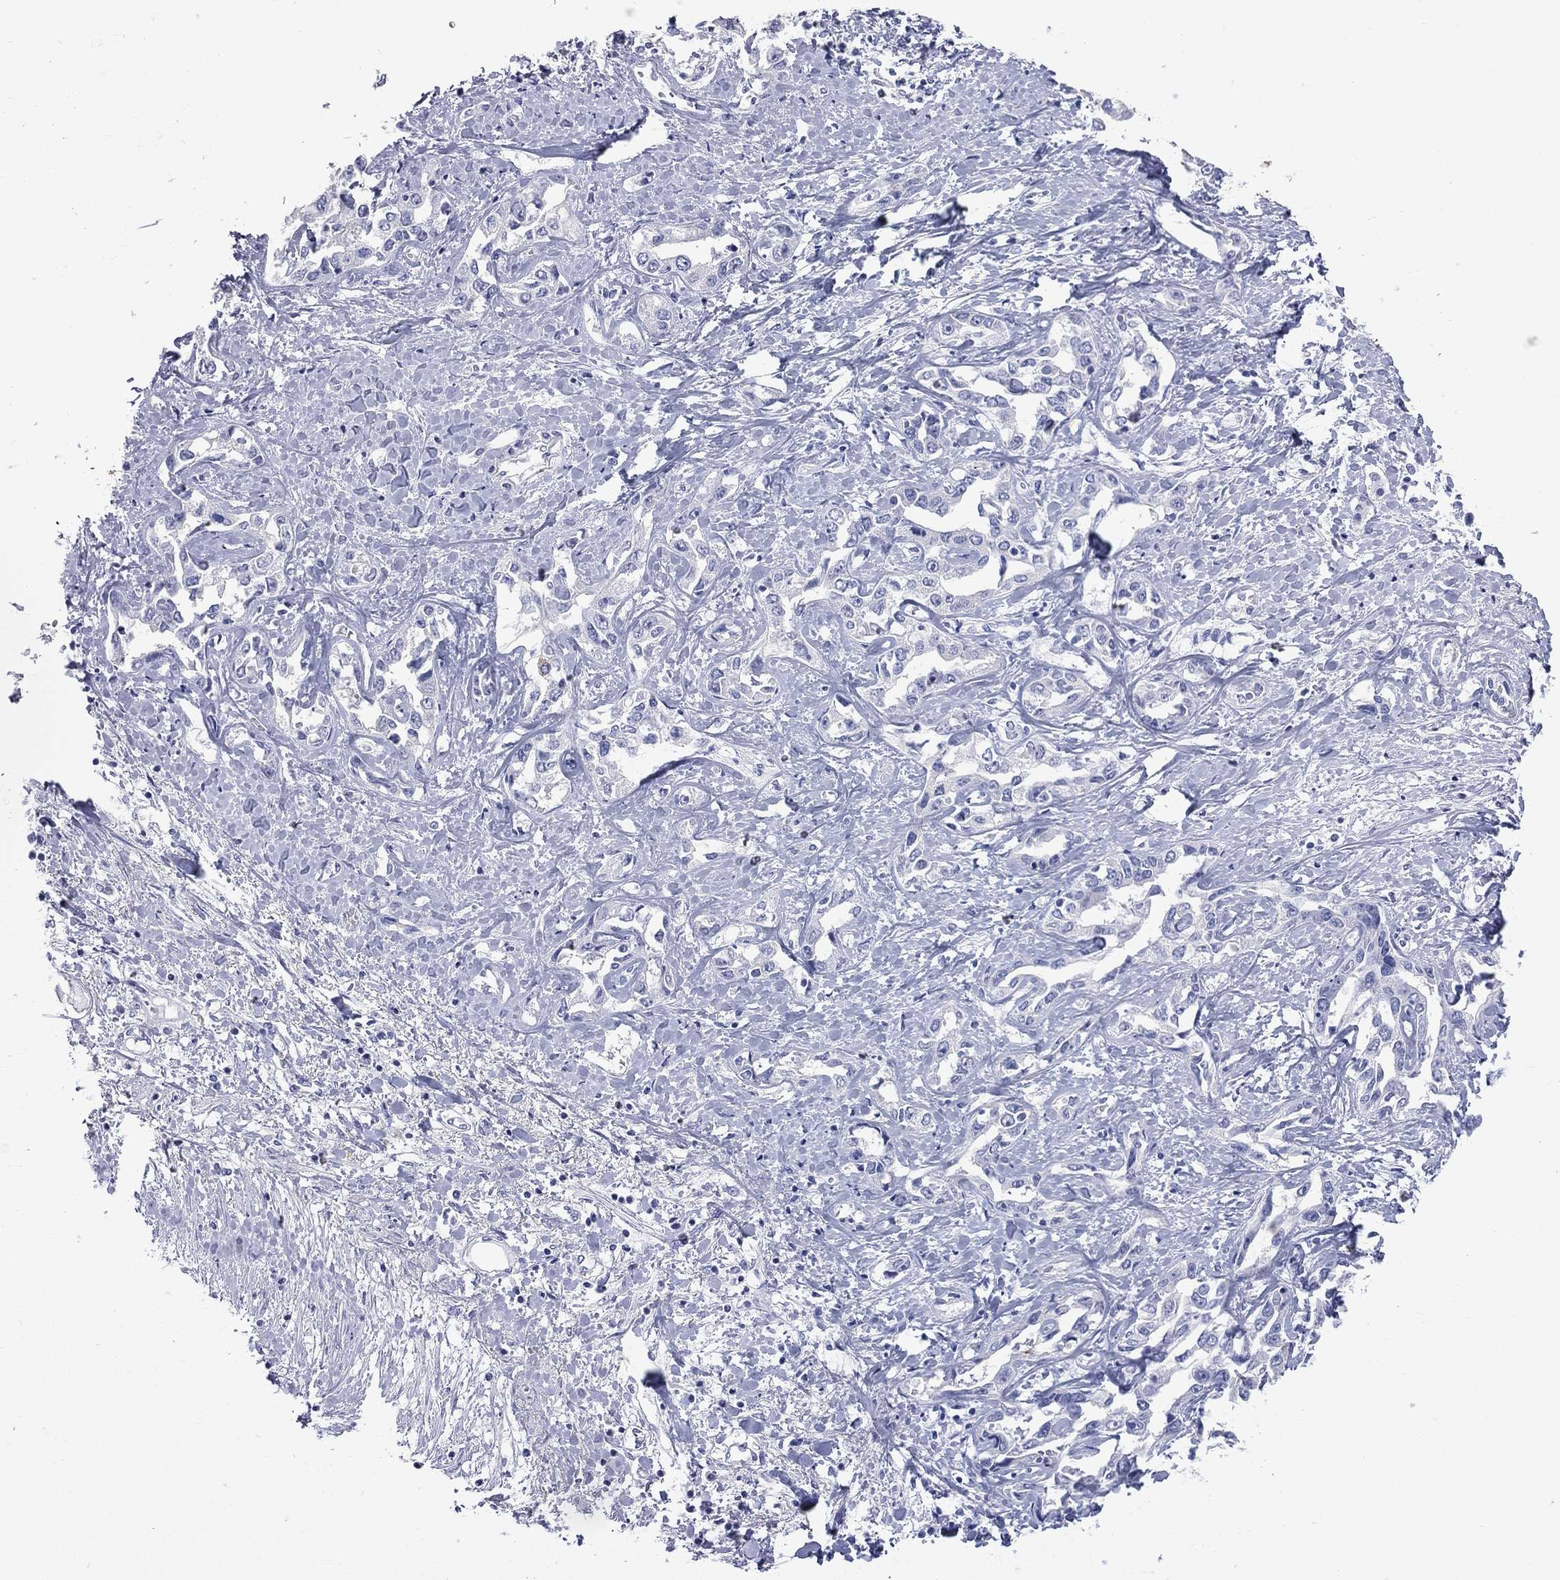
{"staining": {"intensity": "negative", "quantity": "none", "location": "none"}, "tissue": "liver cancer", "cell_type": "Tumor cells", "image_type": "cancer", "snomed": [{"axis": "morphology", "description": "Cholangiocarcinoma"}, {"axis": "topography", "description": "Liver"}], "caption": "The photomicrograph shows no staining of tumor cells in liver cancer.", "gene": "CES2", "patient": {"sex": "male", "age": 59}}